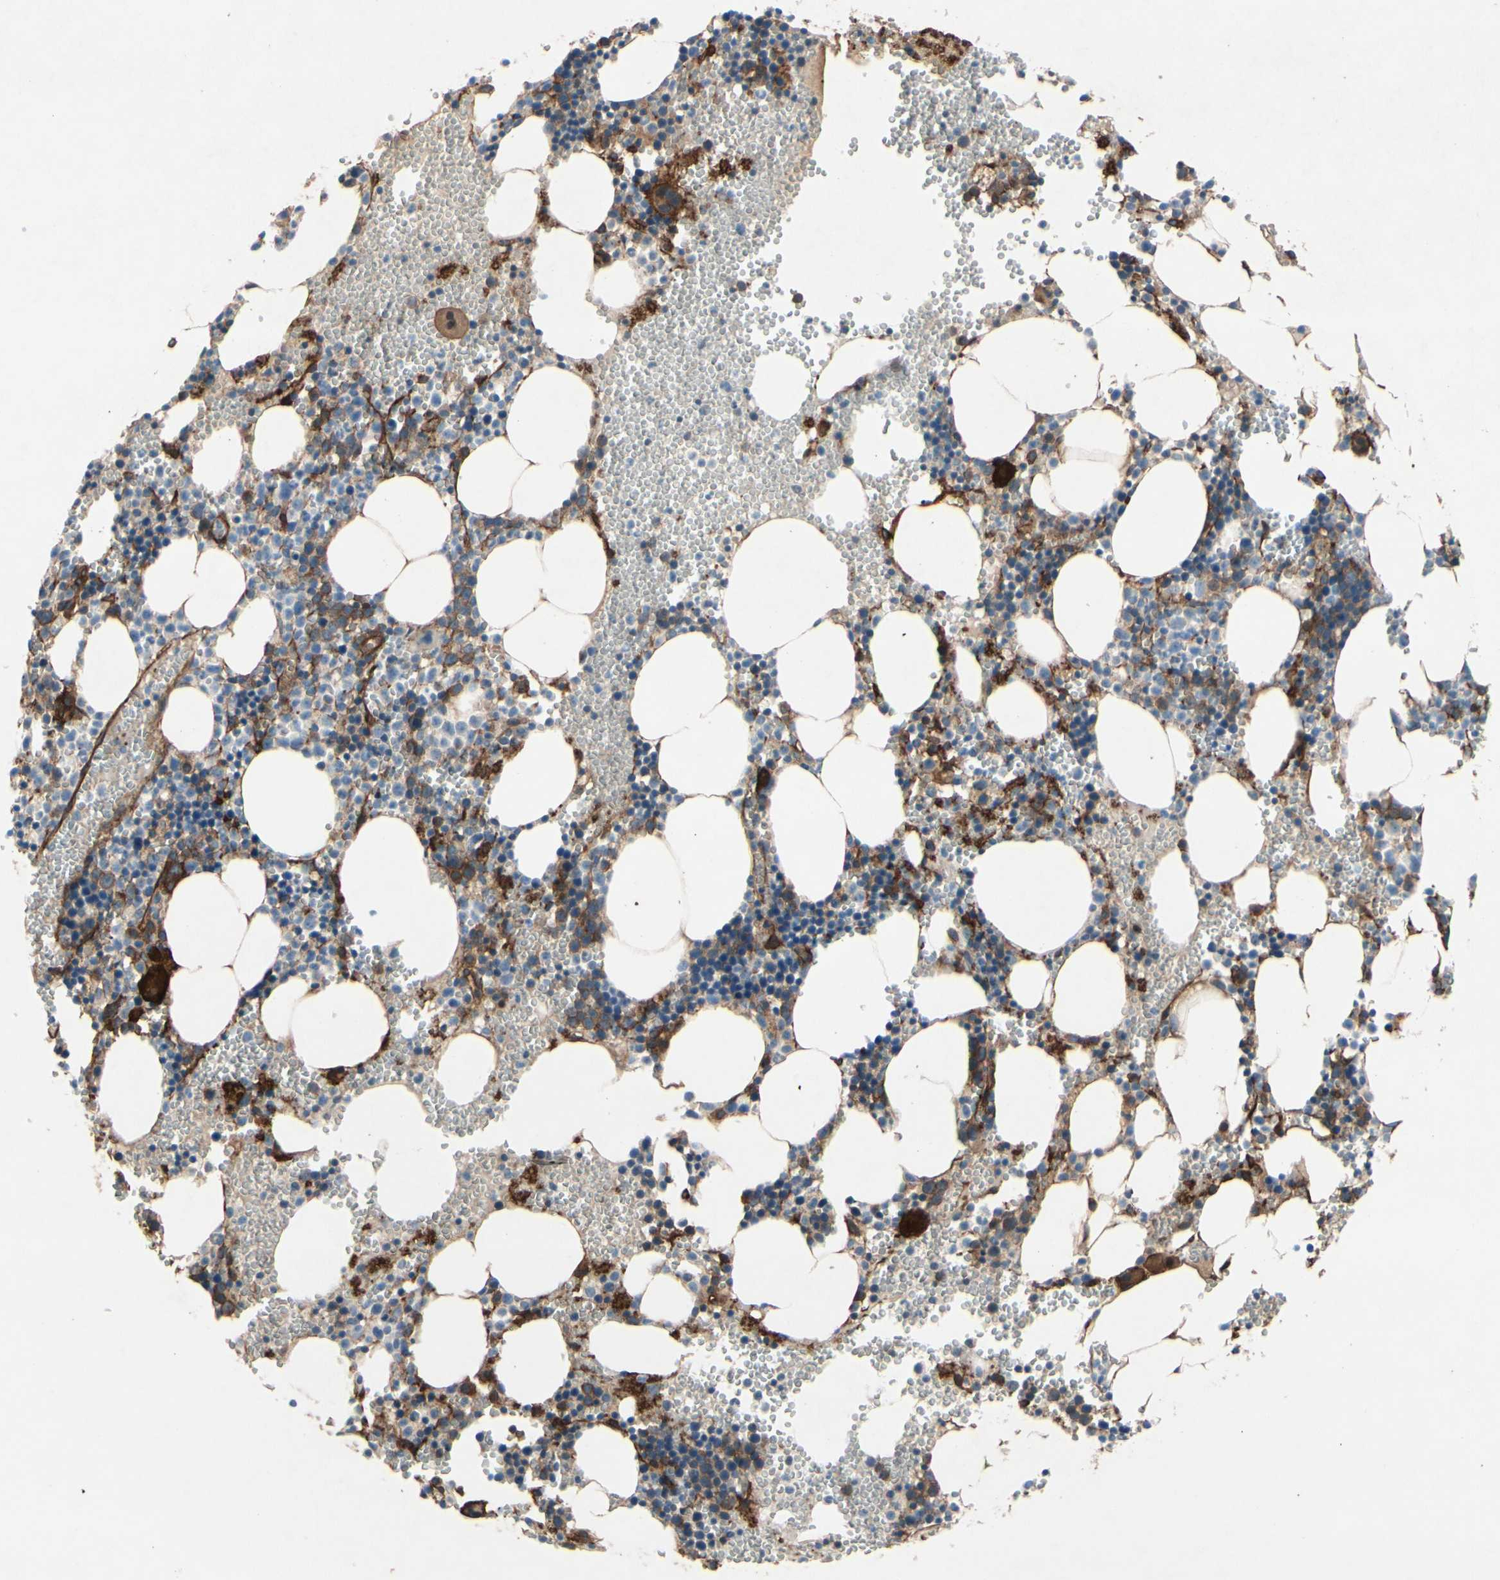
{"staining": {"intensity": "strong", "quantity": "<25%", "location": "cytoplasmic/membranous"}, "tissue": "bone marrow", "cell_type": "Hematopoietic cells", "image_type": "normal", "snomed": [{"axis": "morphology", "description": "Normal tissue, NOS"}, {"axis": "morphology", "description": "Inflammation, NOS"}, {"axis": "topography", "description": "Bone marrow"}], "caption": "Immunohistochemical staining of normal human bone marrow shows <25% levels of strong cytoplasmic/membranous protein positivity in about <25% of hematopoietic cells. The staining was performed using DAB (3,3'-diaminobenzidine), with brown indicating positive protein expression. Nuclei are stained blue with hematoxylin.", "gene": "CTTNBP2", "patient": {"sex": "male", "age": 42}}